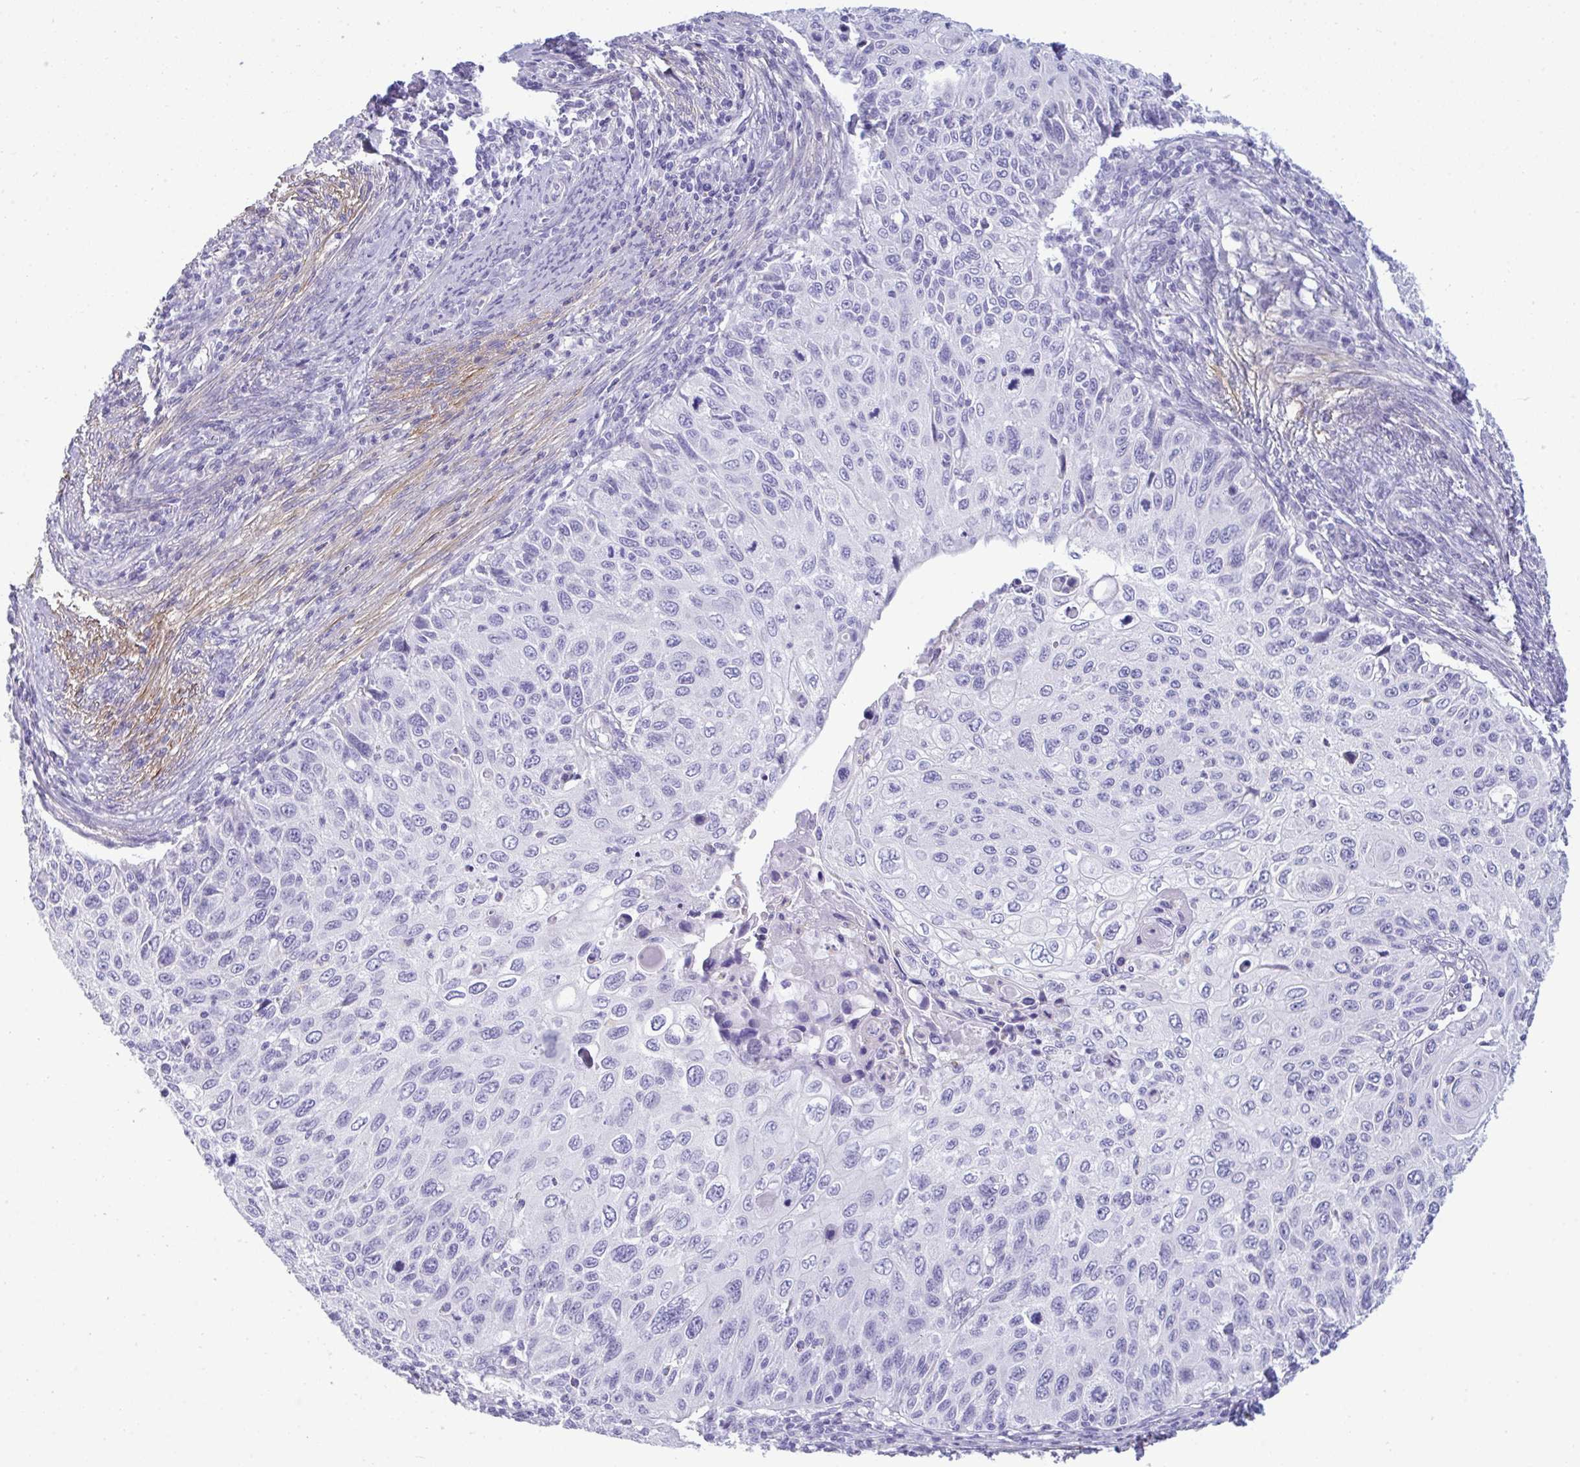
{"staining": {"intensity": "negative", "quantity": "none", "location": "none"}, "tissue": "cervical cancer", "cell_type": "Tumor cells", "image_type": "cancer", "snomed": [{"axis": "morphology", "description": "Squamous cell carcinoma, NOS"}, {"axis": "topography", "description": "Cervix"}], "caption": "An IHC micrograph of cervical cancer (squamous cell carcinoma) is shown. There is no staining in tumor cells of cervical cancer (squamous cell carcinoma).", "gene": "MYH10", "patient": {"sex": "female", "age": 70}}